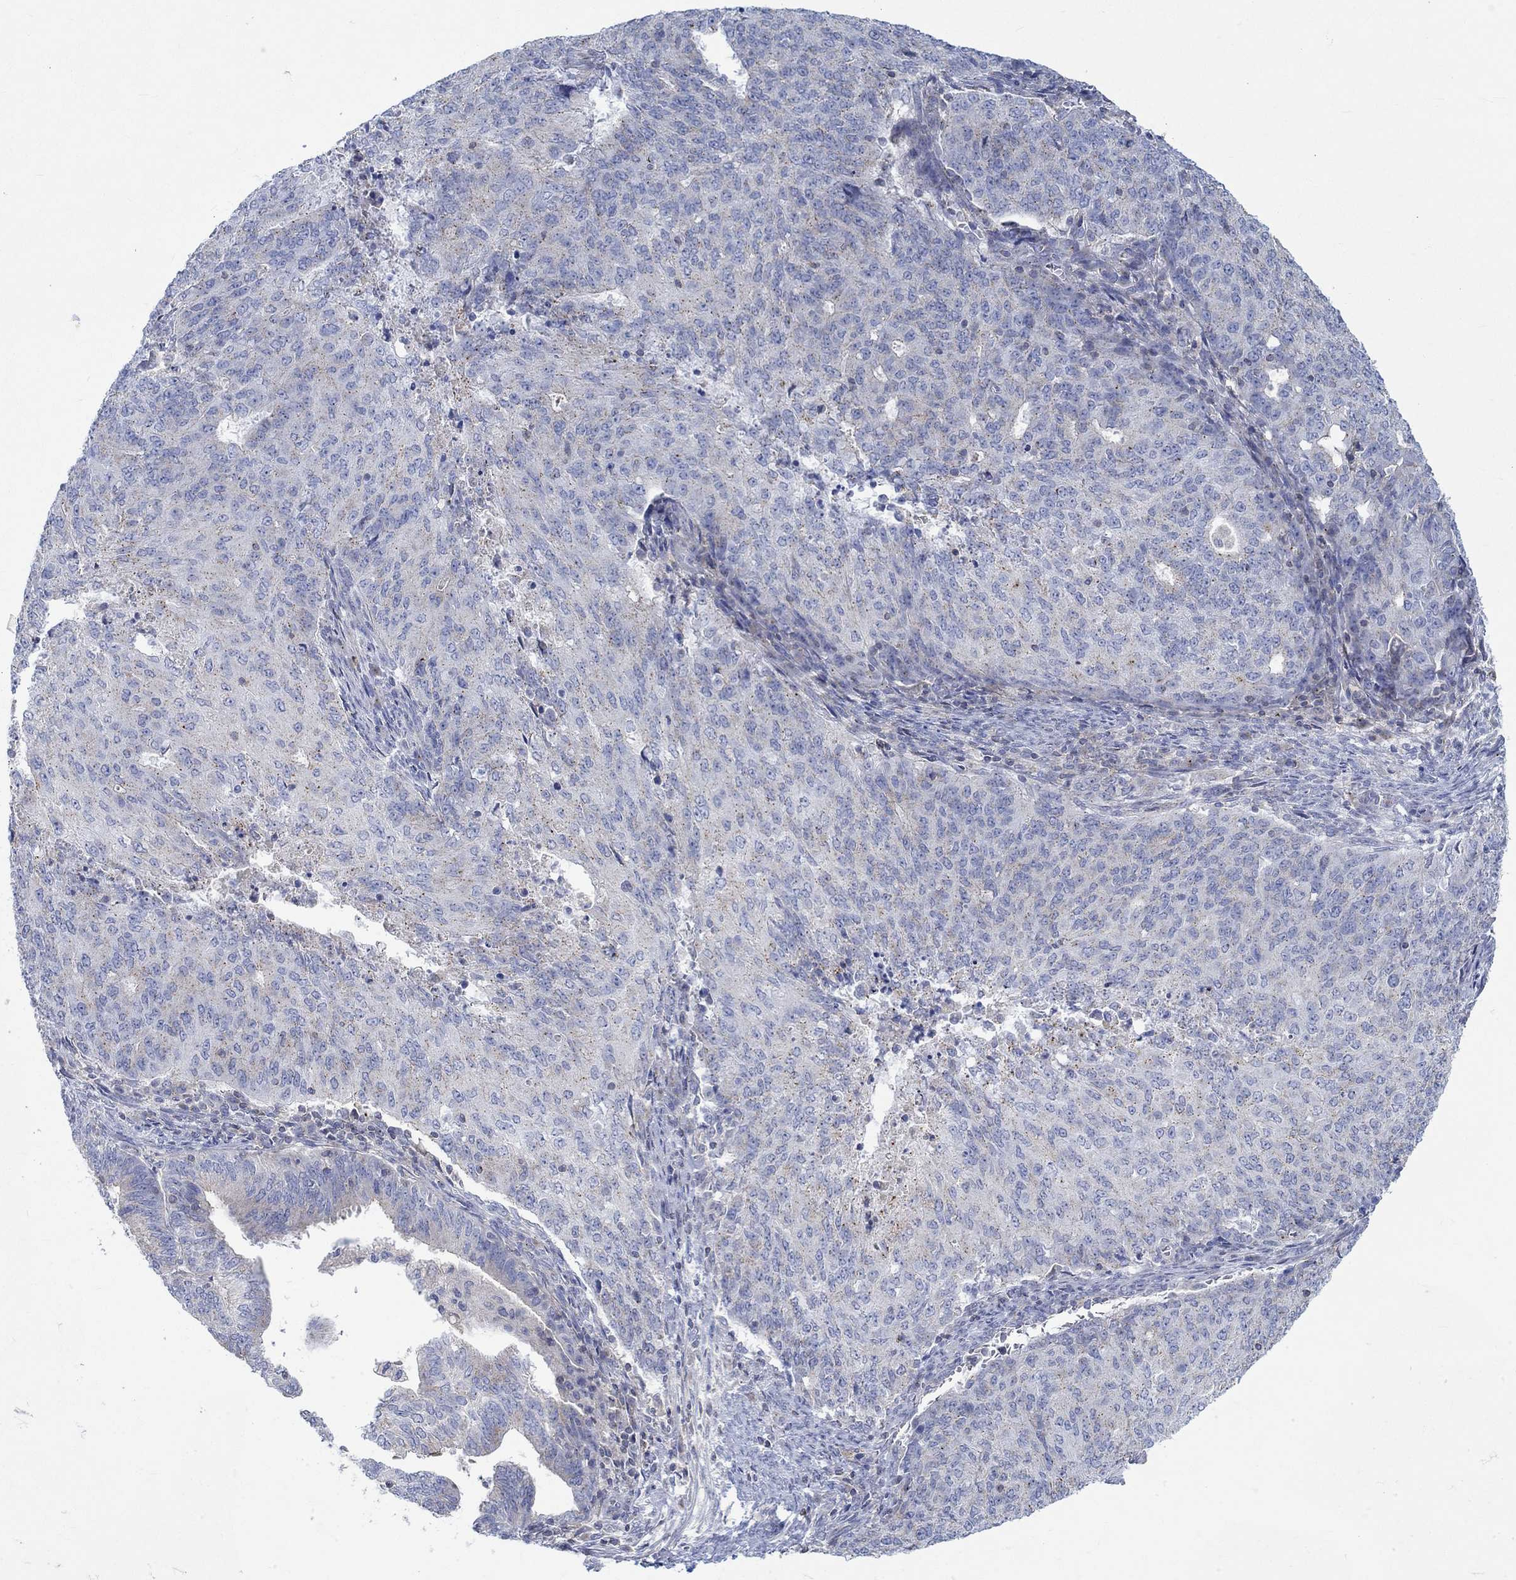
{"staining": {"intensity": "moderate", "quantity": "<25%", "location": "cytoplasmic/membranous"}, "tissue": "endometrial cancer", "cell_type": "Tumor cells", "image_type": "cancer", "snomed": [{"axis": "morphology", "description": "Adenocarcinoma, NOS"}, {"axis": "topography", "description": "Endometrium"}], "caption": "Endometrial adenocarcinoma tissue reveals moderate cytoplasmic/membranous positivity in approximately <25% of tumor cells, visualized by immunohistochemistry. The protein is shown in brown color, while the nuclei are stained blue.", "gene": "NAV3", "patient": {"sex": "female", "age": 82}}